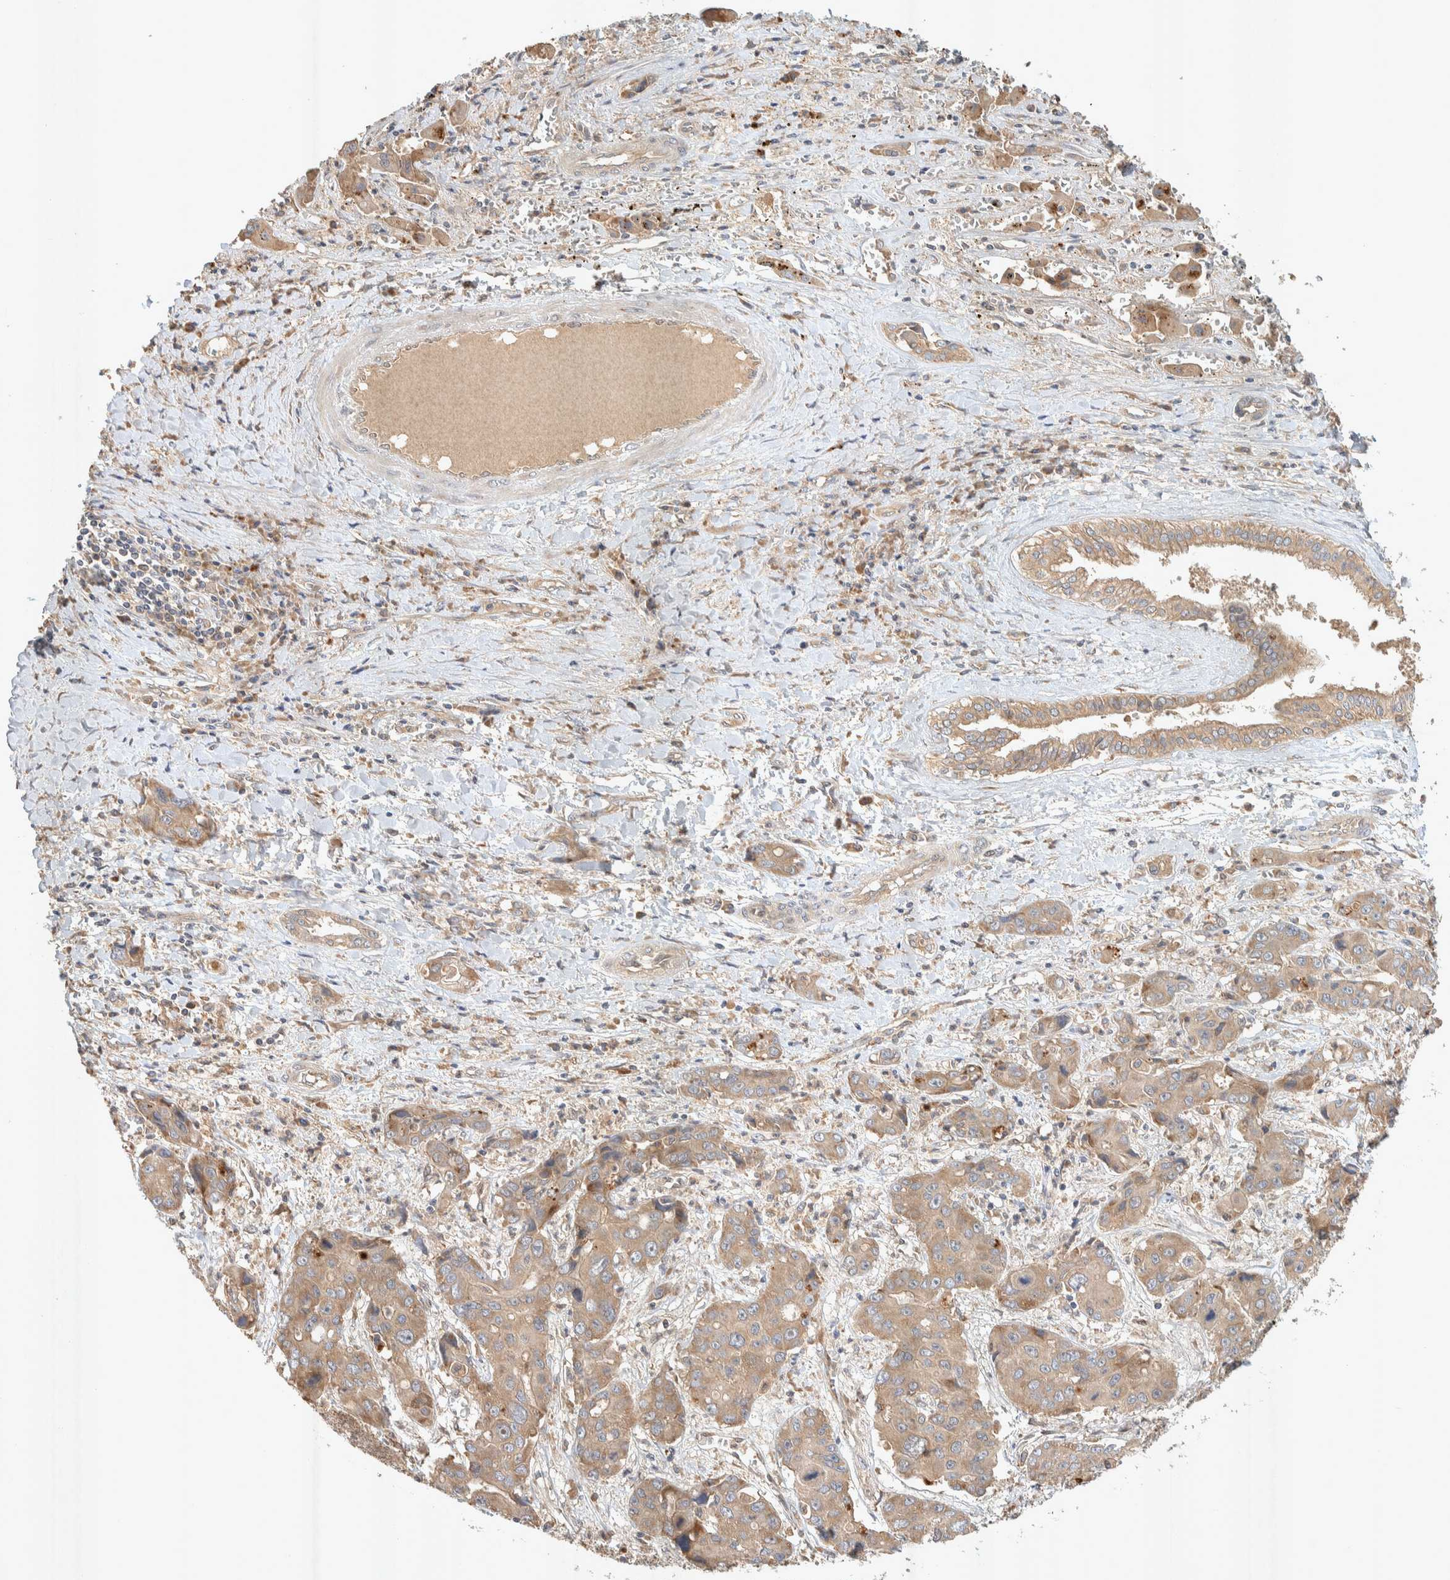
{"staining": {"intensity": "weak", "quantity": ">75%", "location": "cytoplasmic/membranous"}, "tissue": "liver cancer", "cell_type": "Tumor cells", "image_type": "cancer", "snomed": [{"axis": "morphology", "description": "Cholangiocarcinoma"}, {"axis": "topography", "description": "Liver"}], "caption": "High-power microscopy captured an immunohistochemistry histopathology image of cholangiocarcinoma (liver), revealing weak cytoplasmic/membranous positivity in approximately >75% of tumor cells.", "gene": "PXK", "patient": {"sex": "male", "age": 67}}